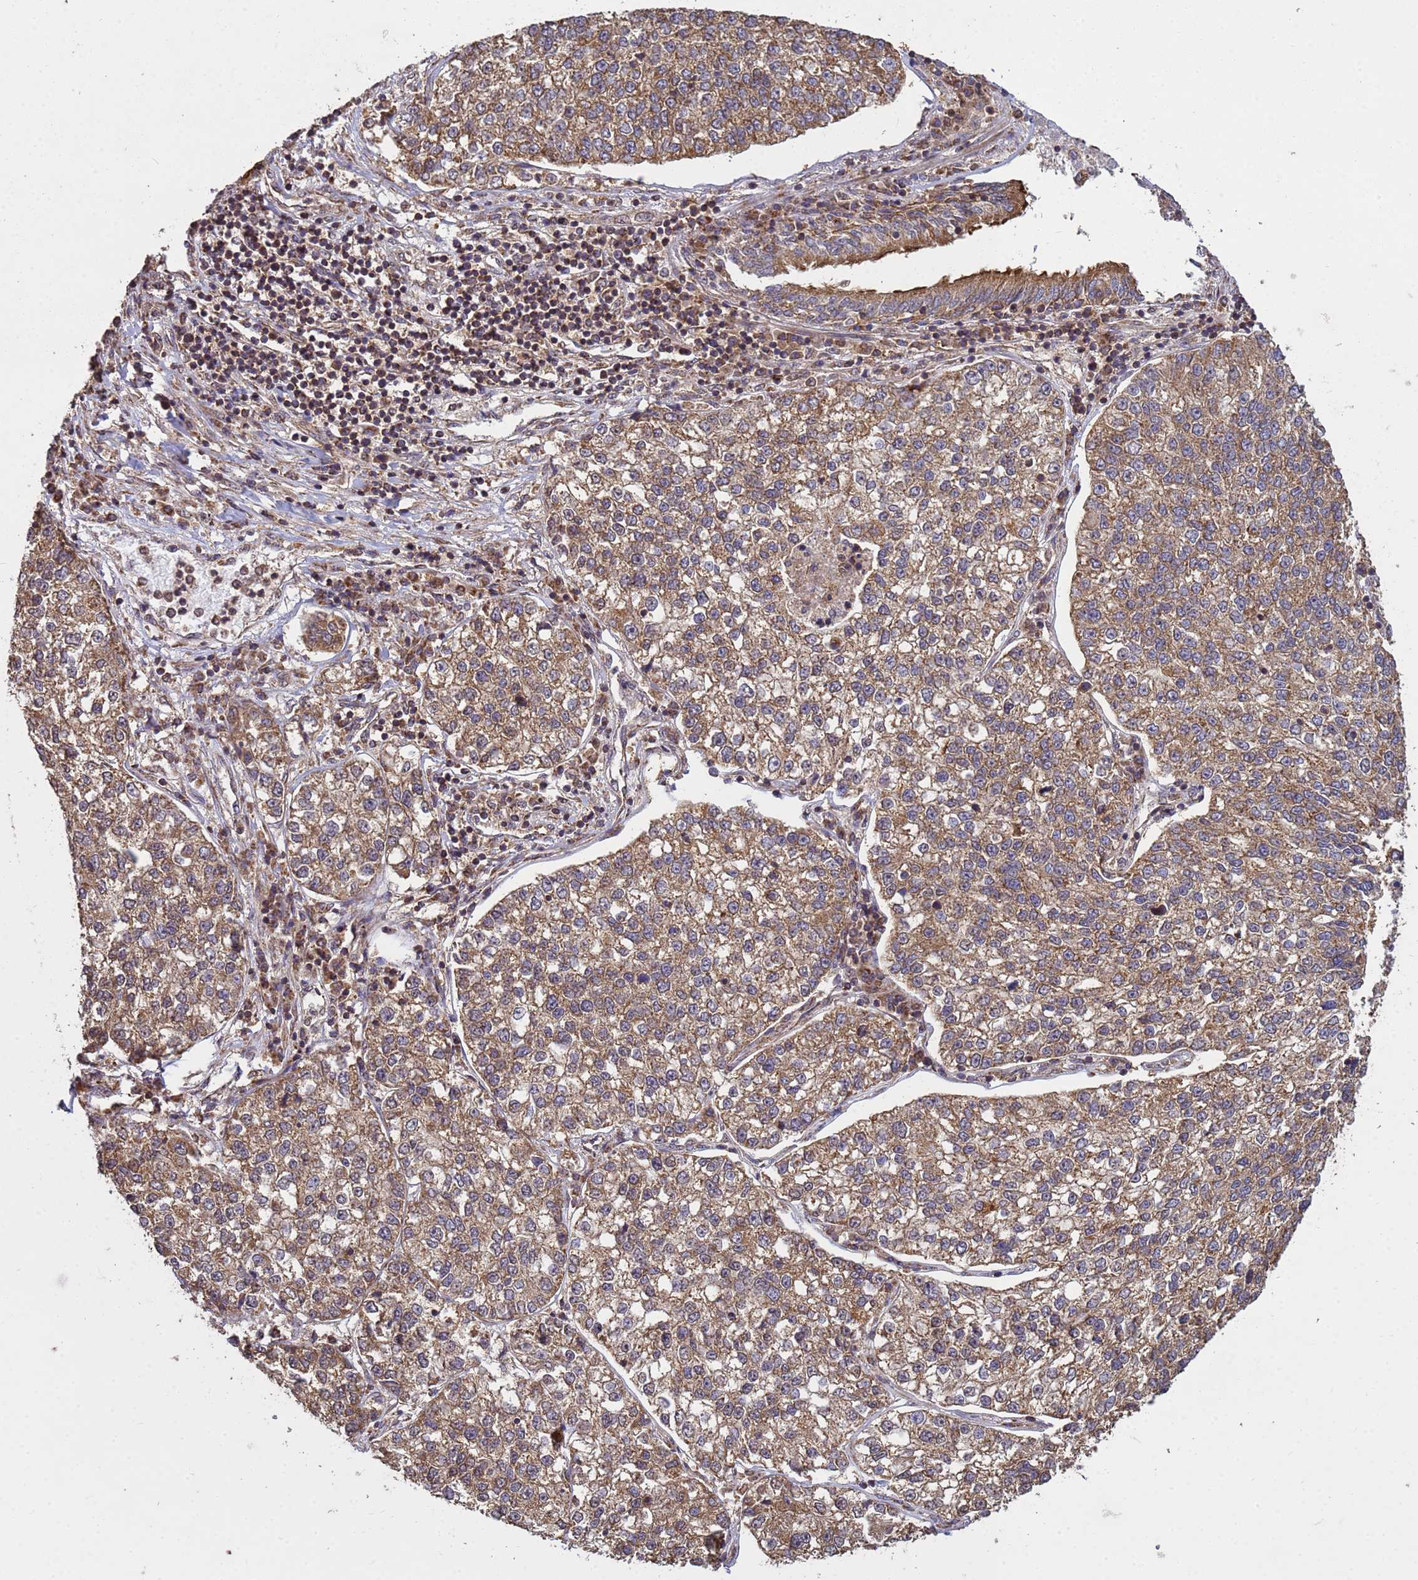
{"staining": {"intensity": "moderate", "quantity": ">75%", "location": "cytoplasmic/membranous"}, "tissue": "lung cancer", "cell_type": "Tumor cells", "image_type": "cancer", "snomed": [{"axis": "morphology", "description": "Adenocarcinoma, NOS"}, {"axis": "topography", "description": "Lung"}], "caption": "Tumor cells show moderate cytoplasmic/membranous staining in about >75% of cells in adenocarcinoma (lung).", "gene": "P2RX7", "patient": {"sex": "male", "age": 49}}